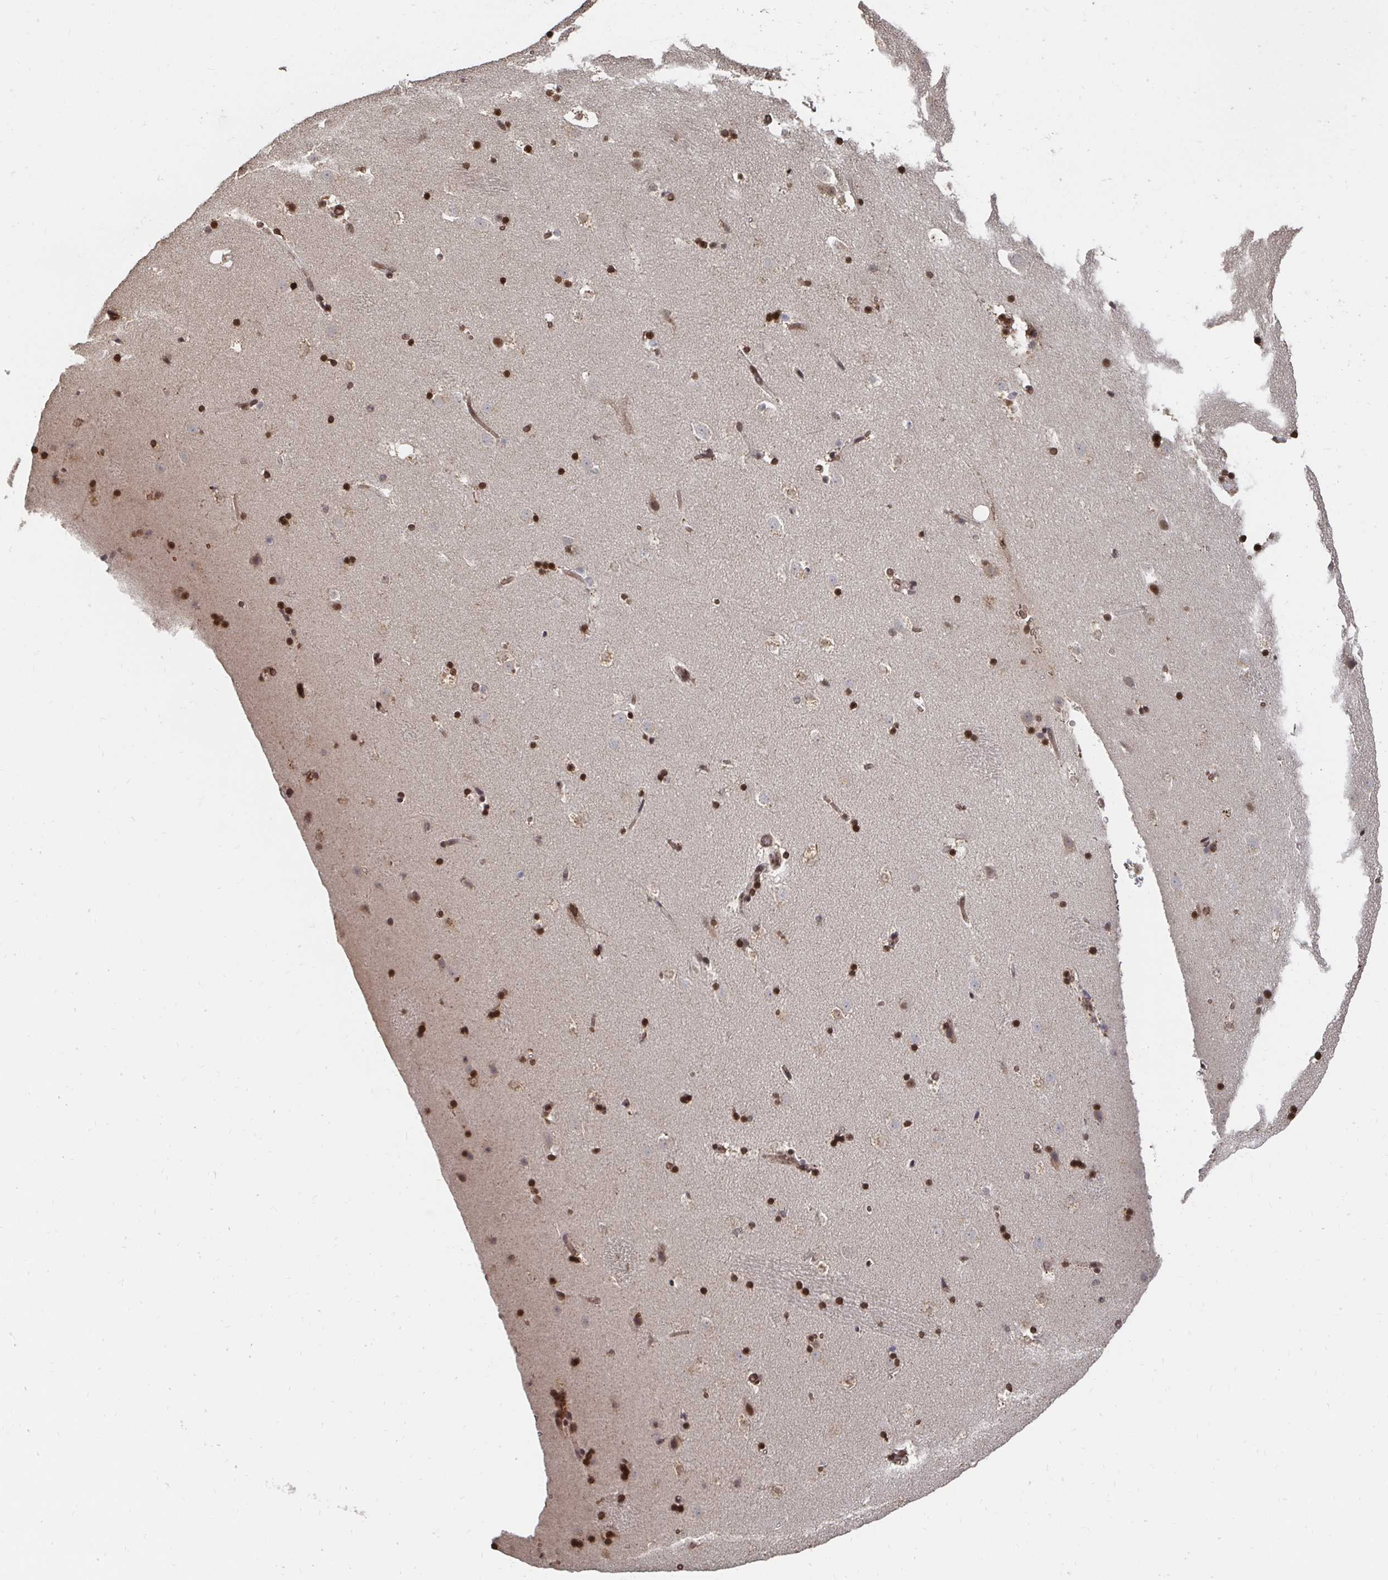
{"staining": {"intensity": "strong", "quantity": ">75%", "location": "nuclear"}, "tissue": "caudate", "cell_type": "Glial cells", "image_type": "normal", "snomed": [{"axis": "morphology", "description": "Normal tissue, NOS"}, {"axis": "topography", "description": "Lateral ventricle wall"}], "caption": "Caudate was stained to show a protein in brown. There is high levels of strong nuclear staining in approximately >75% of glial cells. (DAB = brown stain, brightfield microscopy at high magnification).", "gene": "GTF3C6", "patient": {"sex": "male", "age": 37}}